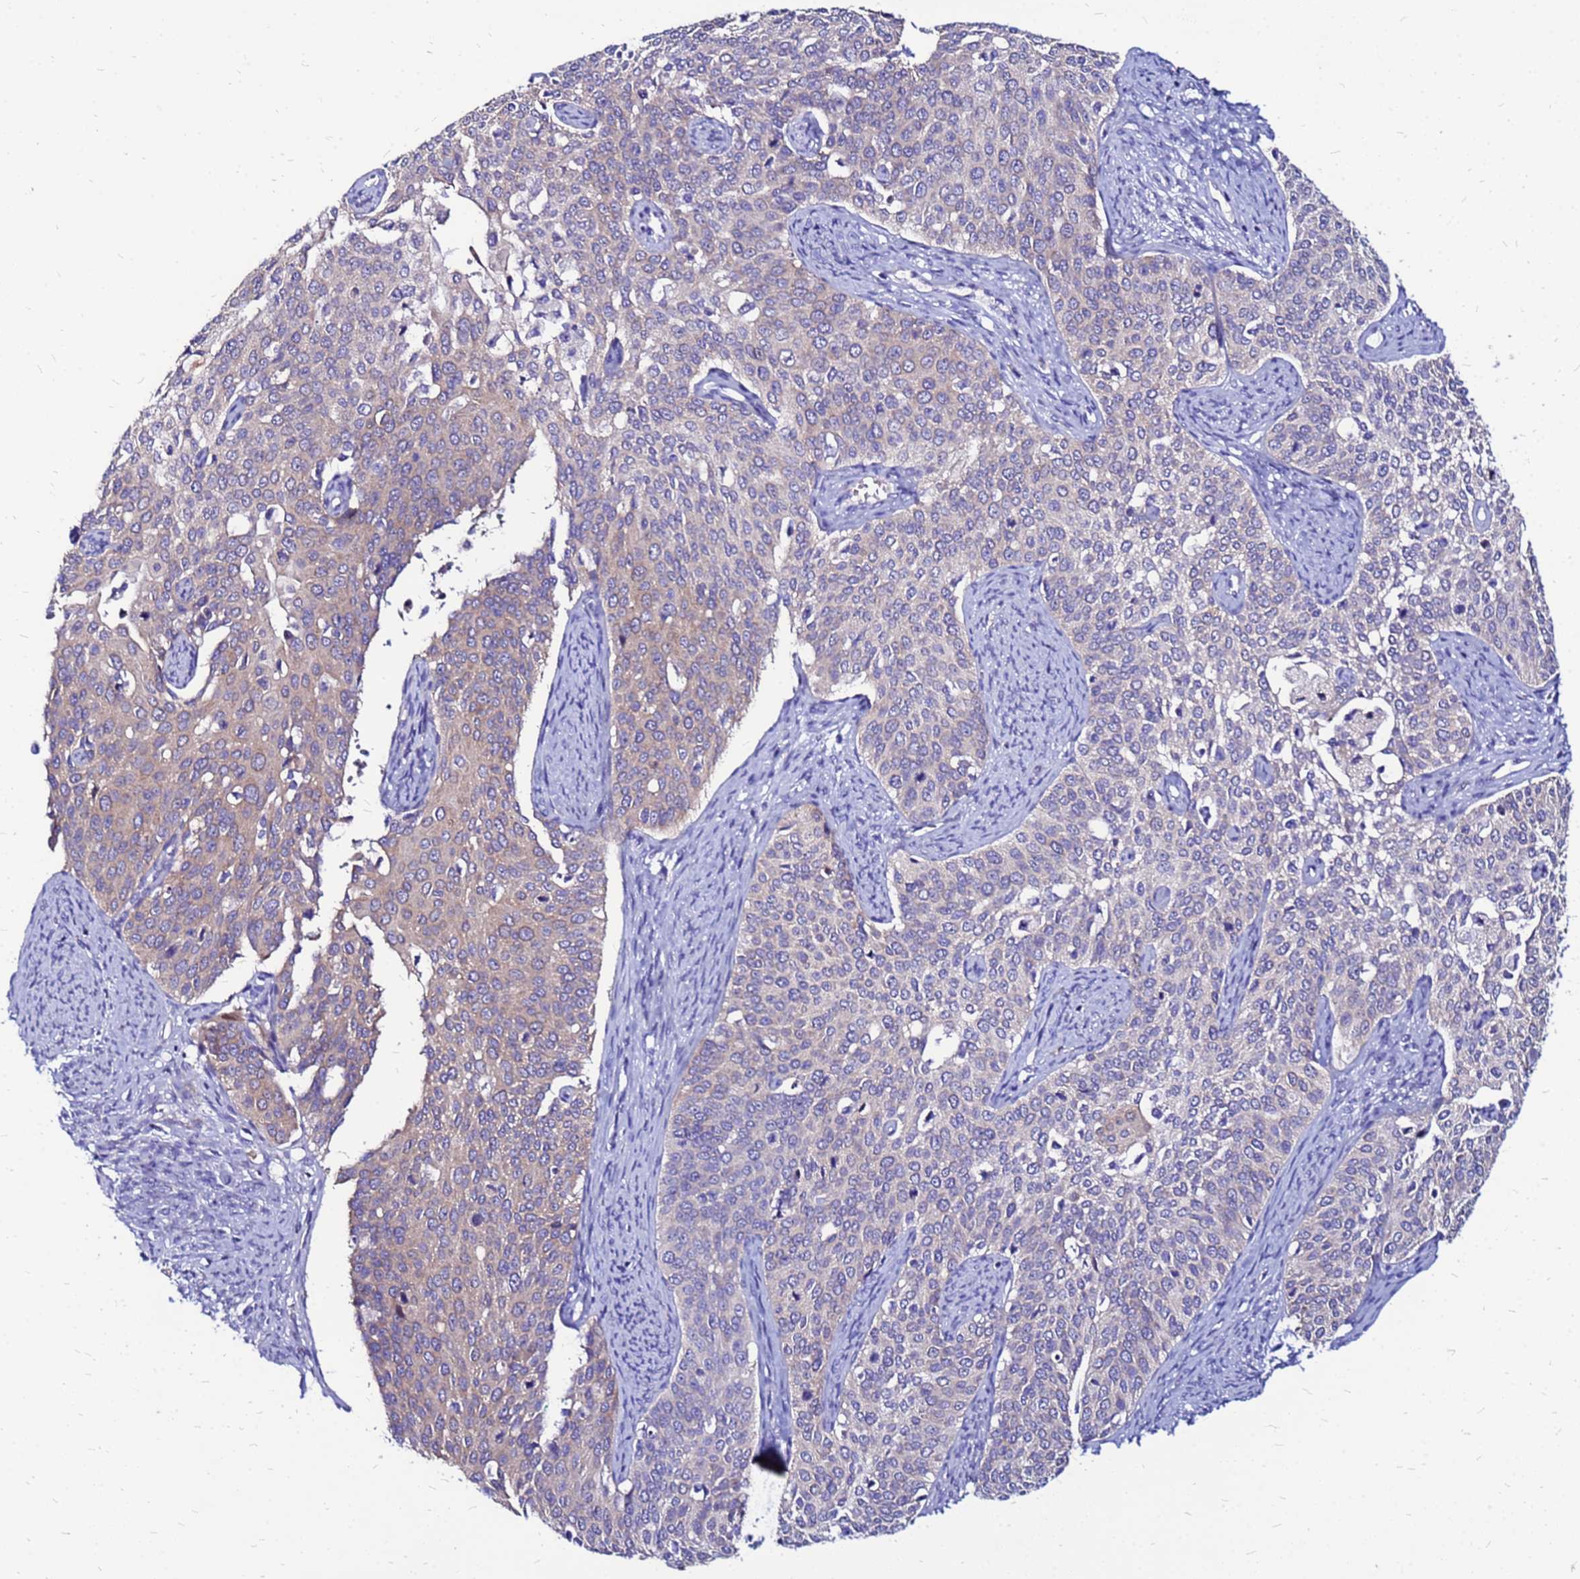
{"staining": {"intensity": "weak", "quantity": "25%-75%", "location": "cytoplasmic/membranous"}, "tissue": "cervical cancer", "cell_type": "Tumor cells", "image_type": "cancer", "snomed": [{"axis": "morphology", "description": "Squamous cell carcinoma, NOS"}, {"axis": "topography", "description": "Cervix"}], "caption": "High-power microscopy captured an immunohistochemistry (IHC) photomicrograph of cervical cancer, revealing weak cytoplasmic/membranous expression in about 25%-75% of tumor cells.", "gene": "ARHGEF5", "patient": {"sex": "female", "age": 44}}